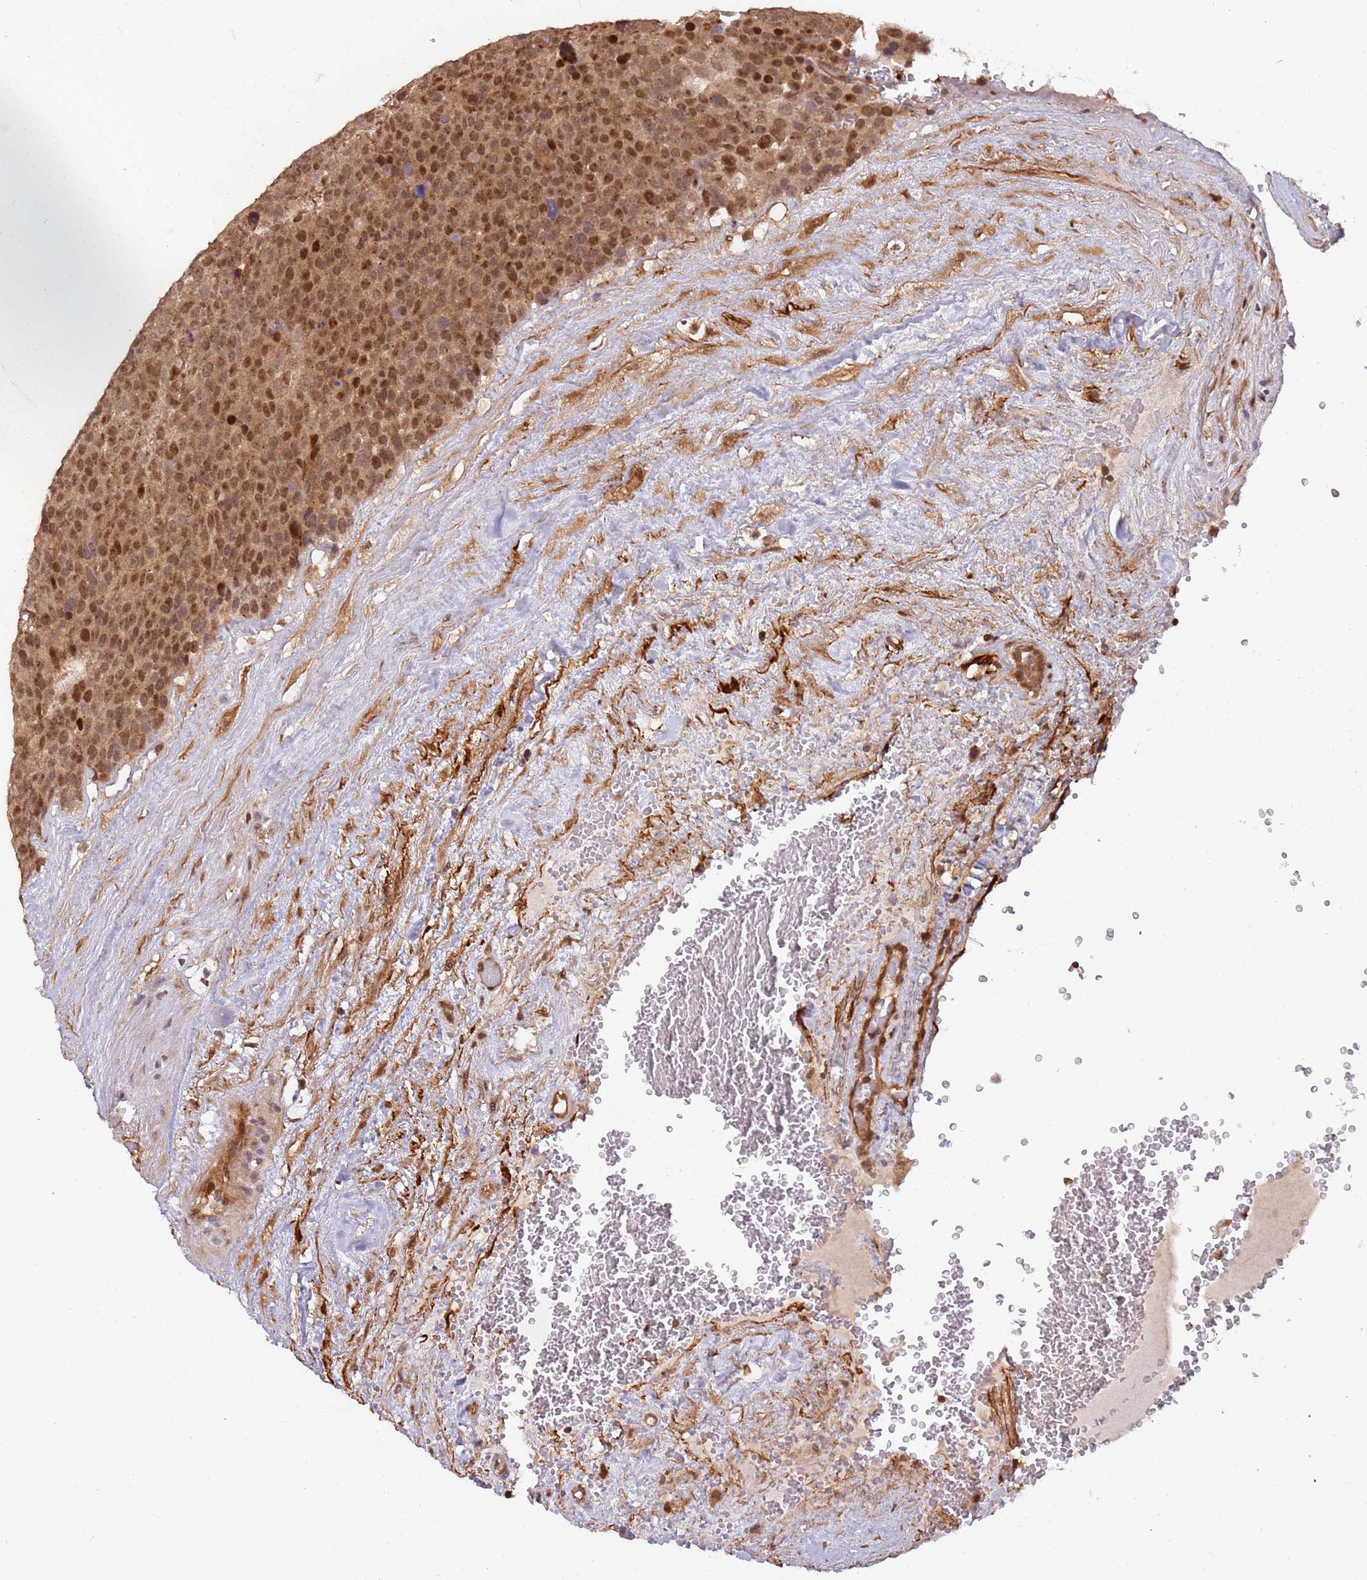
{"staining": {"intensity": "moderate", "quantity": ">75%", "location": "cytoplasmic/membranous,nuclear"}, "tissue": "testis cancer", "cell_type": "Tumor cells", "image_type": "cancer", "snomed": [{"axis": "morphology", "description": "Seminoma, NOS"}, {"axis": "topography", "description": "Testis"}], "caption": "Approximately >75% of tumor cells in human testis cancer exhibit moderate cytoplasmic/membranous and nuclear protein expression as visualized by brown immunohistochemical staining.", "gene": "PGLS", "patient": {"sex": "male", "age": 71}}